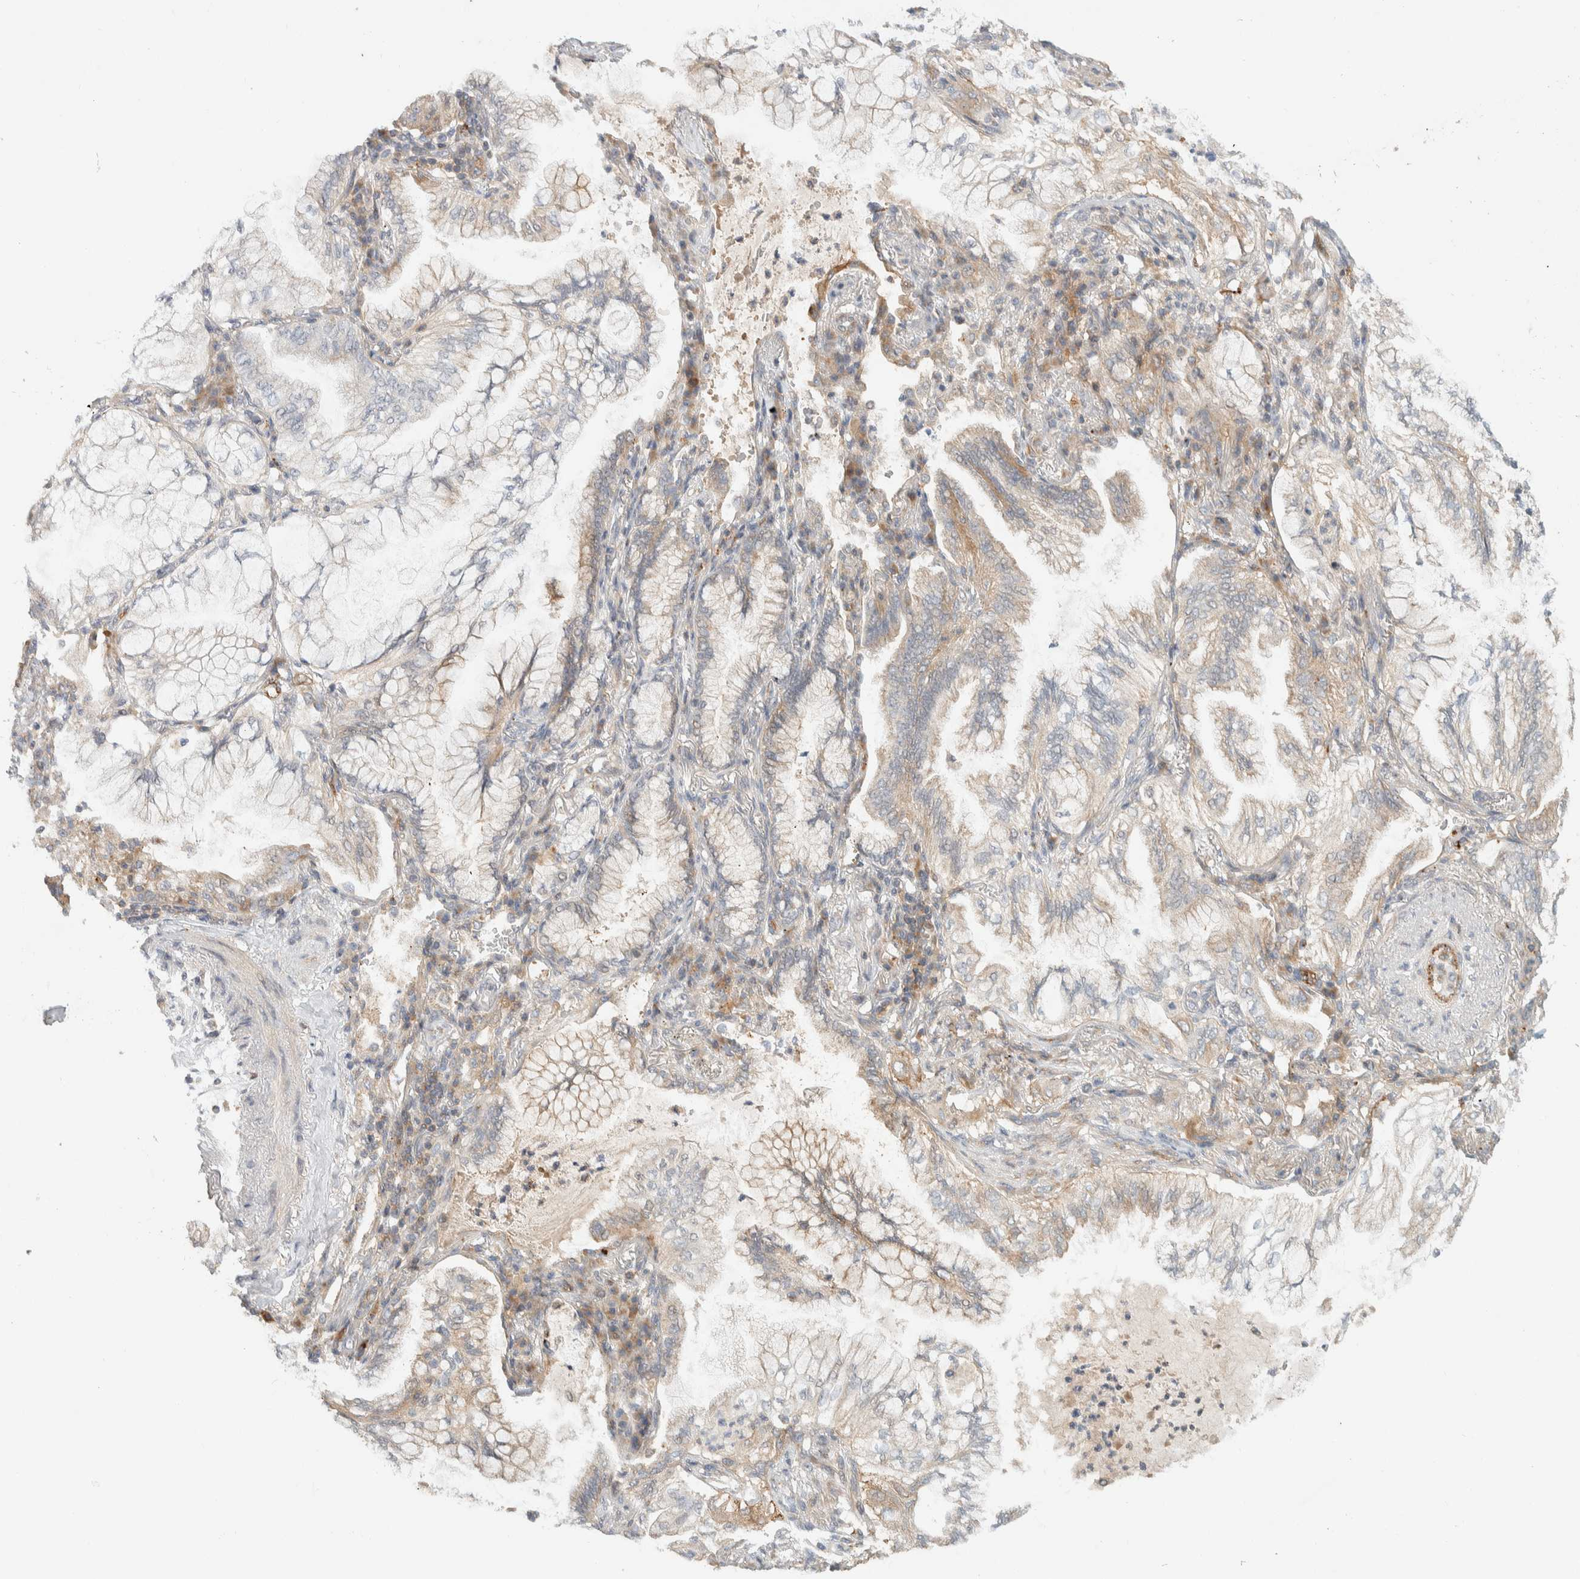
{"staining": {"intensity": "weak", "quantity": "25%-75%", "location": "cytoplasmic/membranous"}, "tissue": "lung cancer", "cell_type": "Tumor cells", "image_type": "cancer", "snomed": [{"axis": "morphology", "description": "Adenocarcinoma, NOS"}, {"axis": "topography", "description": "Lung"}], "caption": "The immunohistochemical stain highlights weak cytoplasmic/membranous positivity in tumor cells of lung adenocarcinoma tissue.", "gene": "KIF9", "patient": {"sex": "female", "age": 70}}